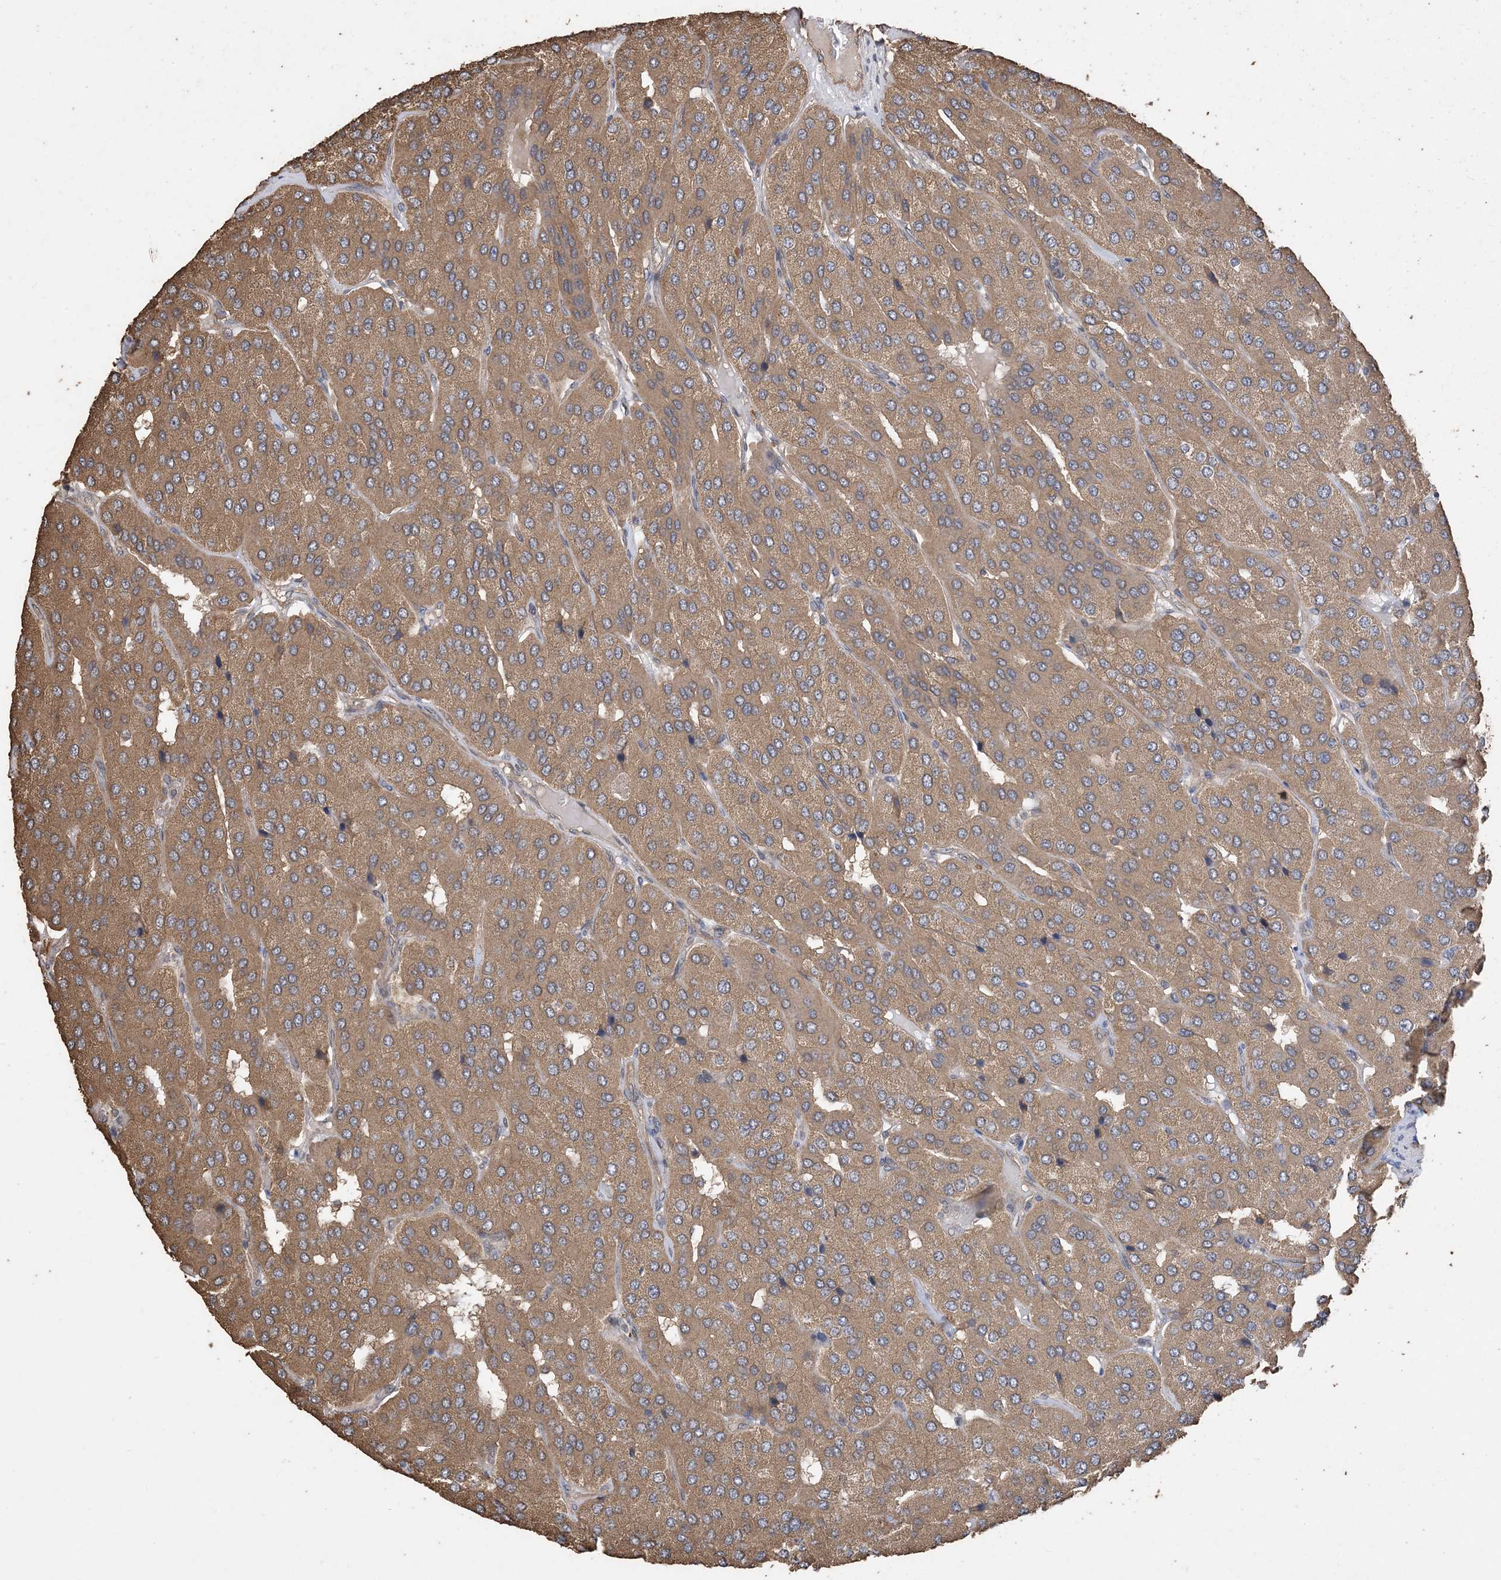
{"staining": {"intensity": "moderate", "quantity": ">75%", "location": "cytoplasmic/membranous"}, "tissue": "parathyroid gland", "cell_type": "Glandular cells", "image_type": "normal", "snomed": [{"axis": "morphology", "description": "Normal tissue, NOS"}, {"axis": "morphology", "description": "Adenoma, NOS"}, {"axis": "topography", "description": "Parathyroid gland"}], "caption": "Immunohistochemistry of benign human parathyroid gland exhibits medium levels of moderate cytoplasmic/membranous positivity in approximately >75% of glandular cells.", "gene": "ZKSCAN5", "patient": {"sex": "female", "age": 86}}